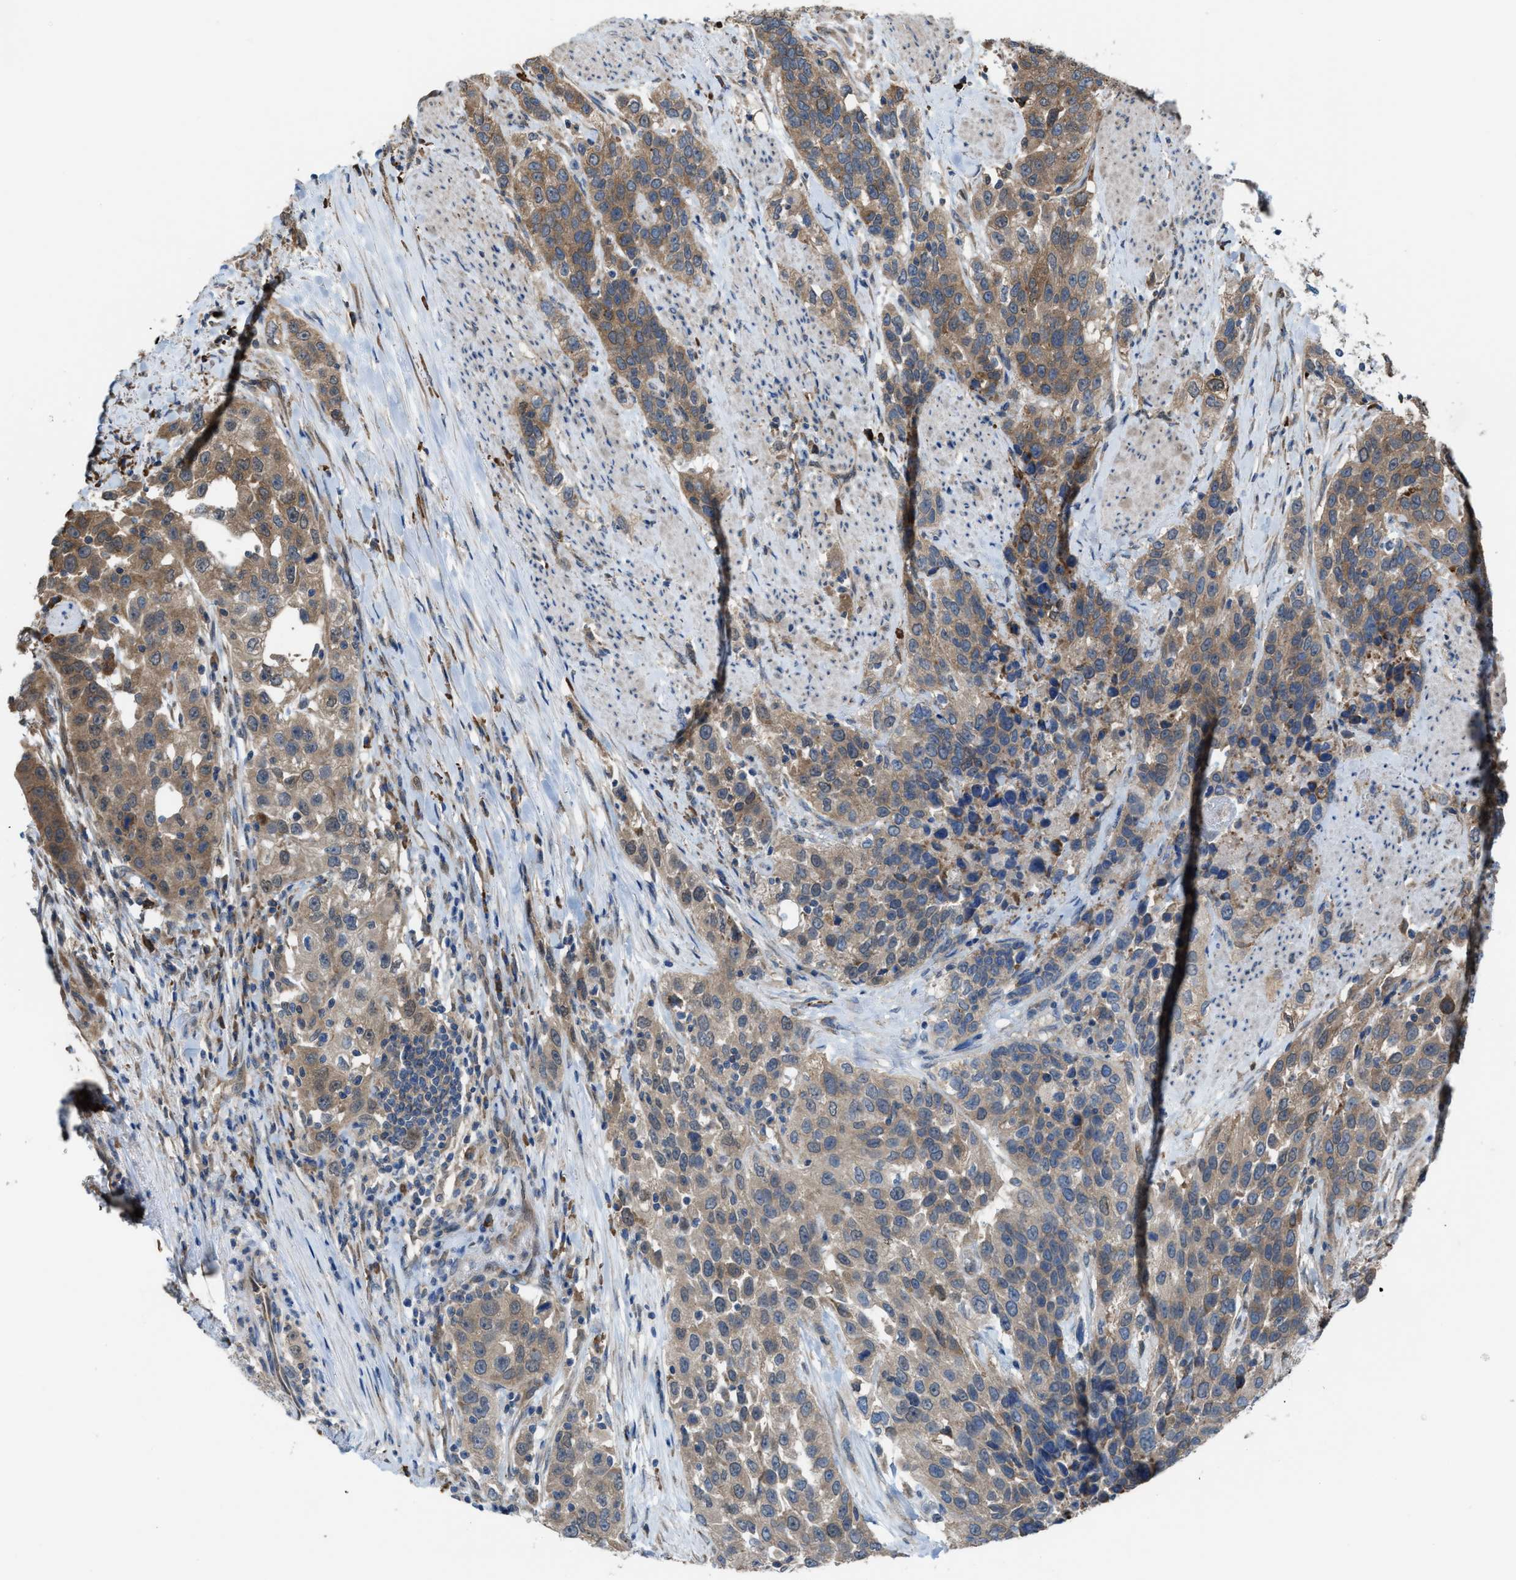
{"staining": {"intensity": "moderate", "quantity": ">75%", "location": "cytoplasmic/membranous"}, "tissue": "urothelial cancer", "cell_type": "Tumor cells", "image_type": "cancer", "snomed": [{"axis": "morphology", "description": "Urothelial carcinoma, High grade"}, {"axis": "topography", "description": "Urinary bladder"}], "caption": "Immunohistochemical staining of urothelial cancer demonstrates medium levels of moderate cytoplasmic/membranous protein staining in approximately >75% of tumor cells.", "gene": "PLAA", "patient": {"sex": "female", "age": 80}}